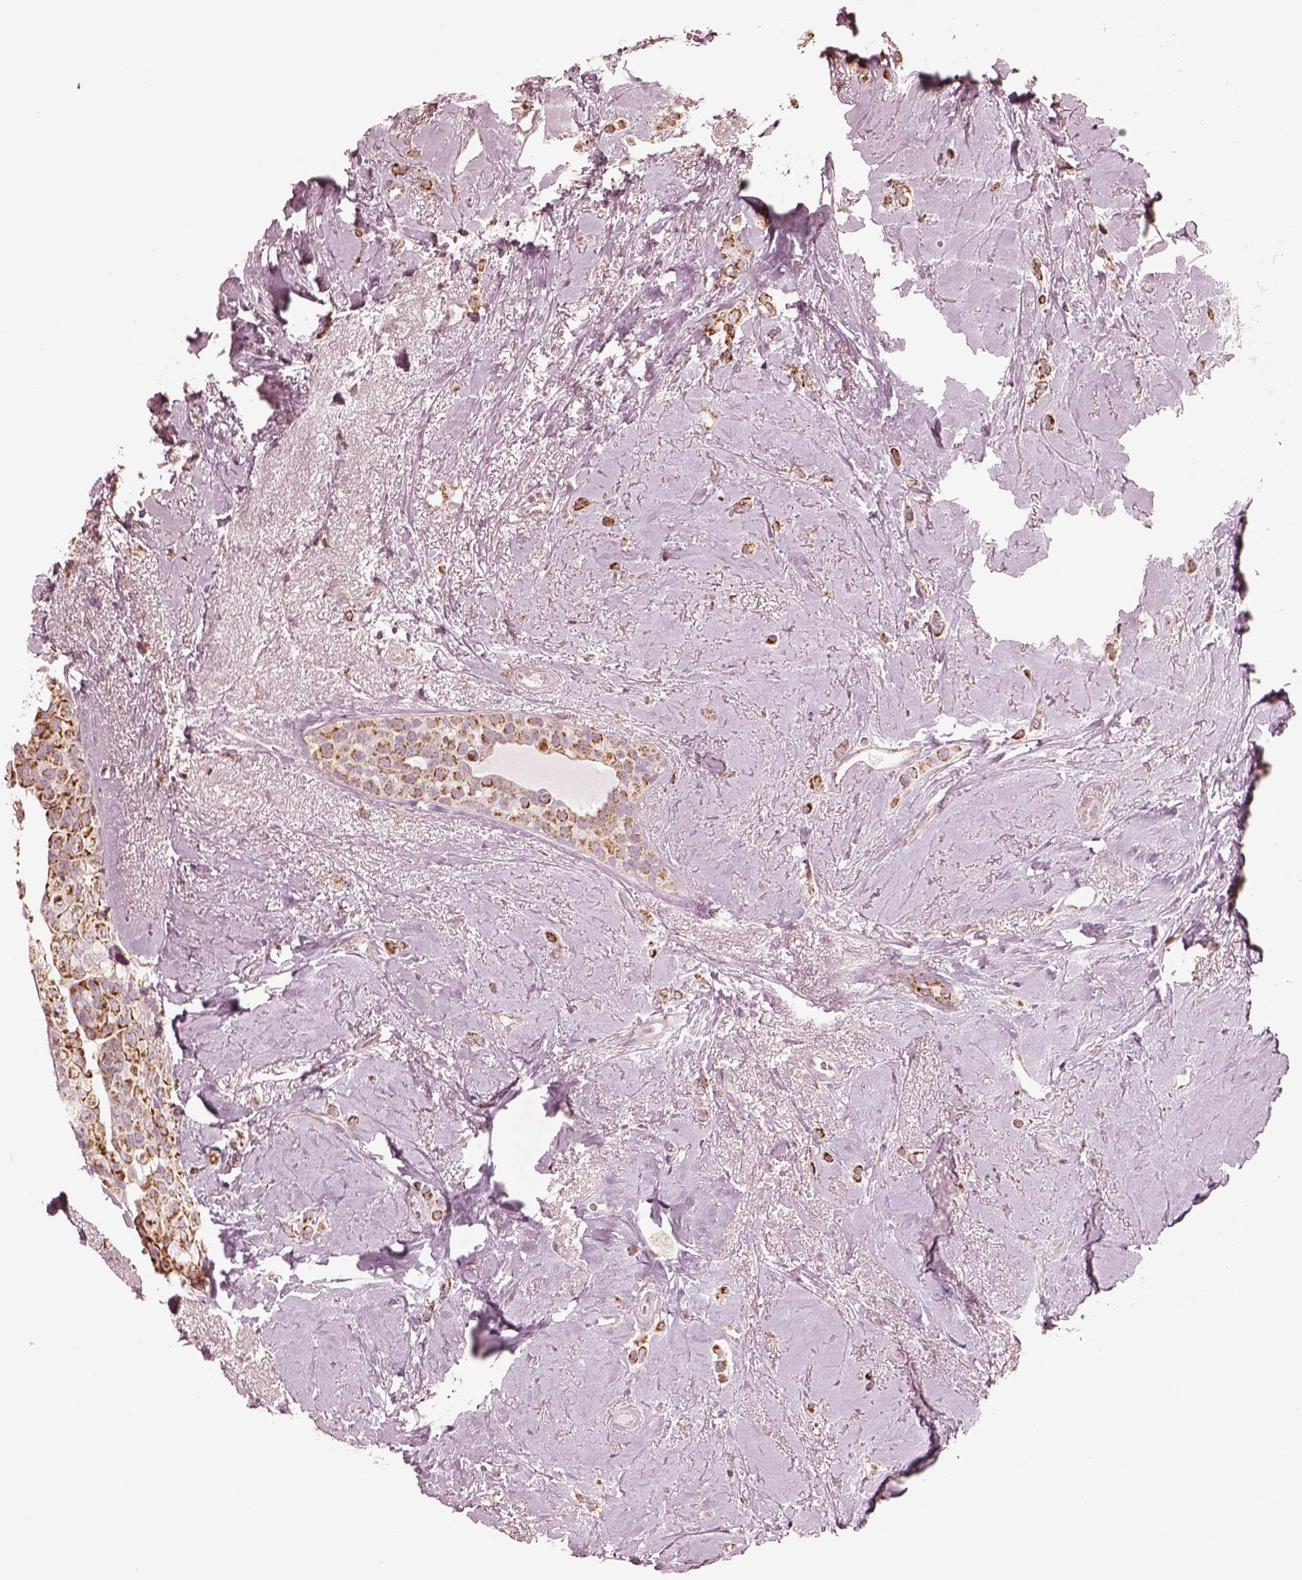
{"staining": {"intensity": "strong", "quantity": ">75%", "location": "cytoplasmic/membranous"}, "tissue": "breast cancer", "cell_type": "Tumor cells", "image_type": "cancer", "snomed": [{"axis": "morphology", "description": "Lobular carcinoma"}, {"axis": "topography", "description": "Breast"}], "caption": "A micrograph of human lobular carcinoma (breast) stained for a protein shows strong cytoplasmic/membranous brown staining in tumor cells.", "gene": "ENTPD6", "patient": {"sex": "female", "age": 66}}